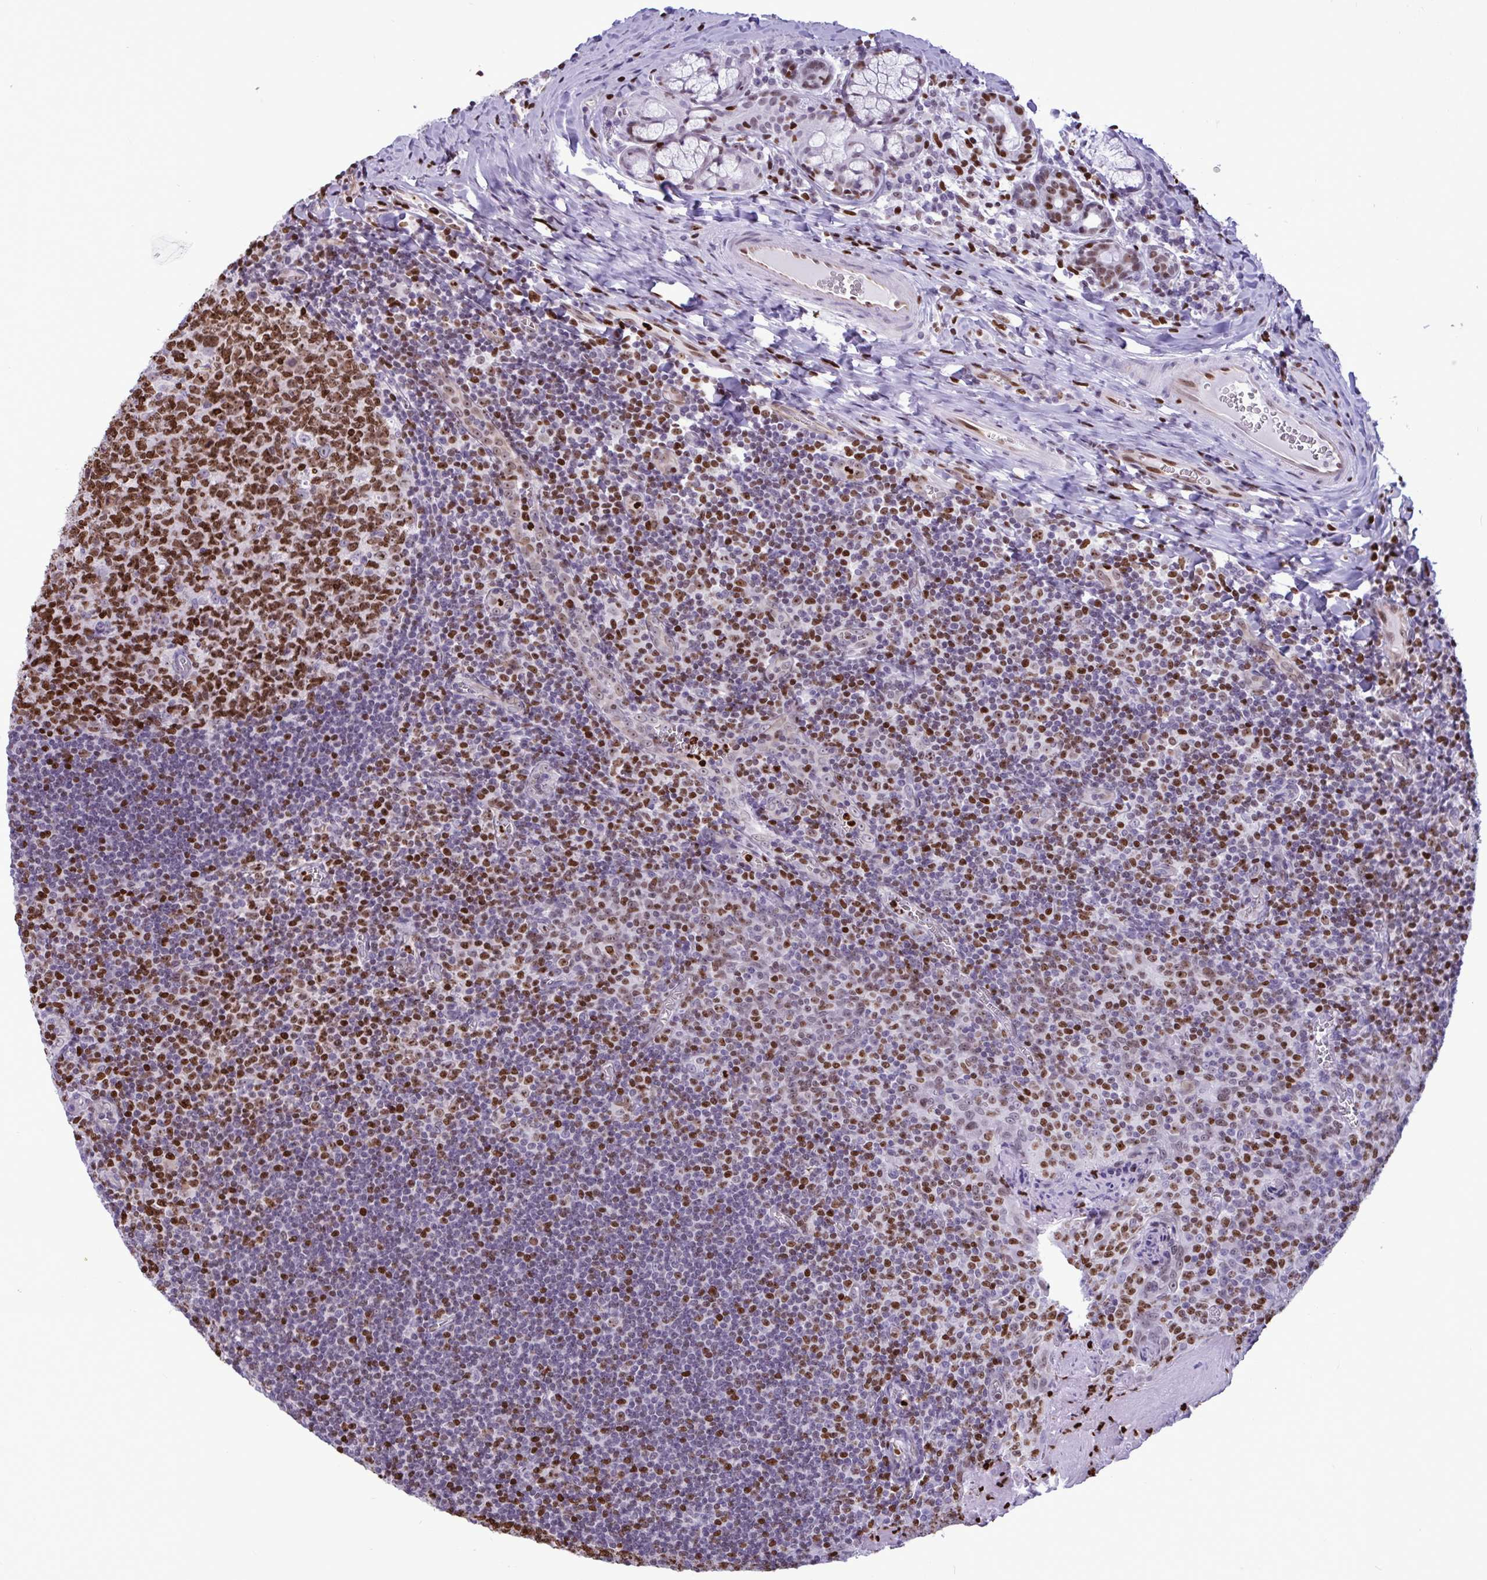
{"staining": {"intensity": "strong", "quantity": ">75%", "location": "nuclear"}, "tissue": "tonsil", "cell_type": "Germinal center cells", "image_type": "normal", "snomed": [{"axis": "morphology", "description": "Normal tissue, NOS"}, {"axis": "morphology", "description": "Inflammation, NOS"}, {"axis": "topography", "description": "Tonsil"}], "caption": "Immunohistochemistry (IHC) micrograph of benign tonsil stained for a protein (brown), which exhibits high levels of strong nuclear expression in approximately >75% of germinal center cells.", "gene": "HMGB2", "patient": {"sex": "female", "age": 31}}